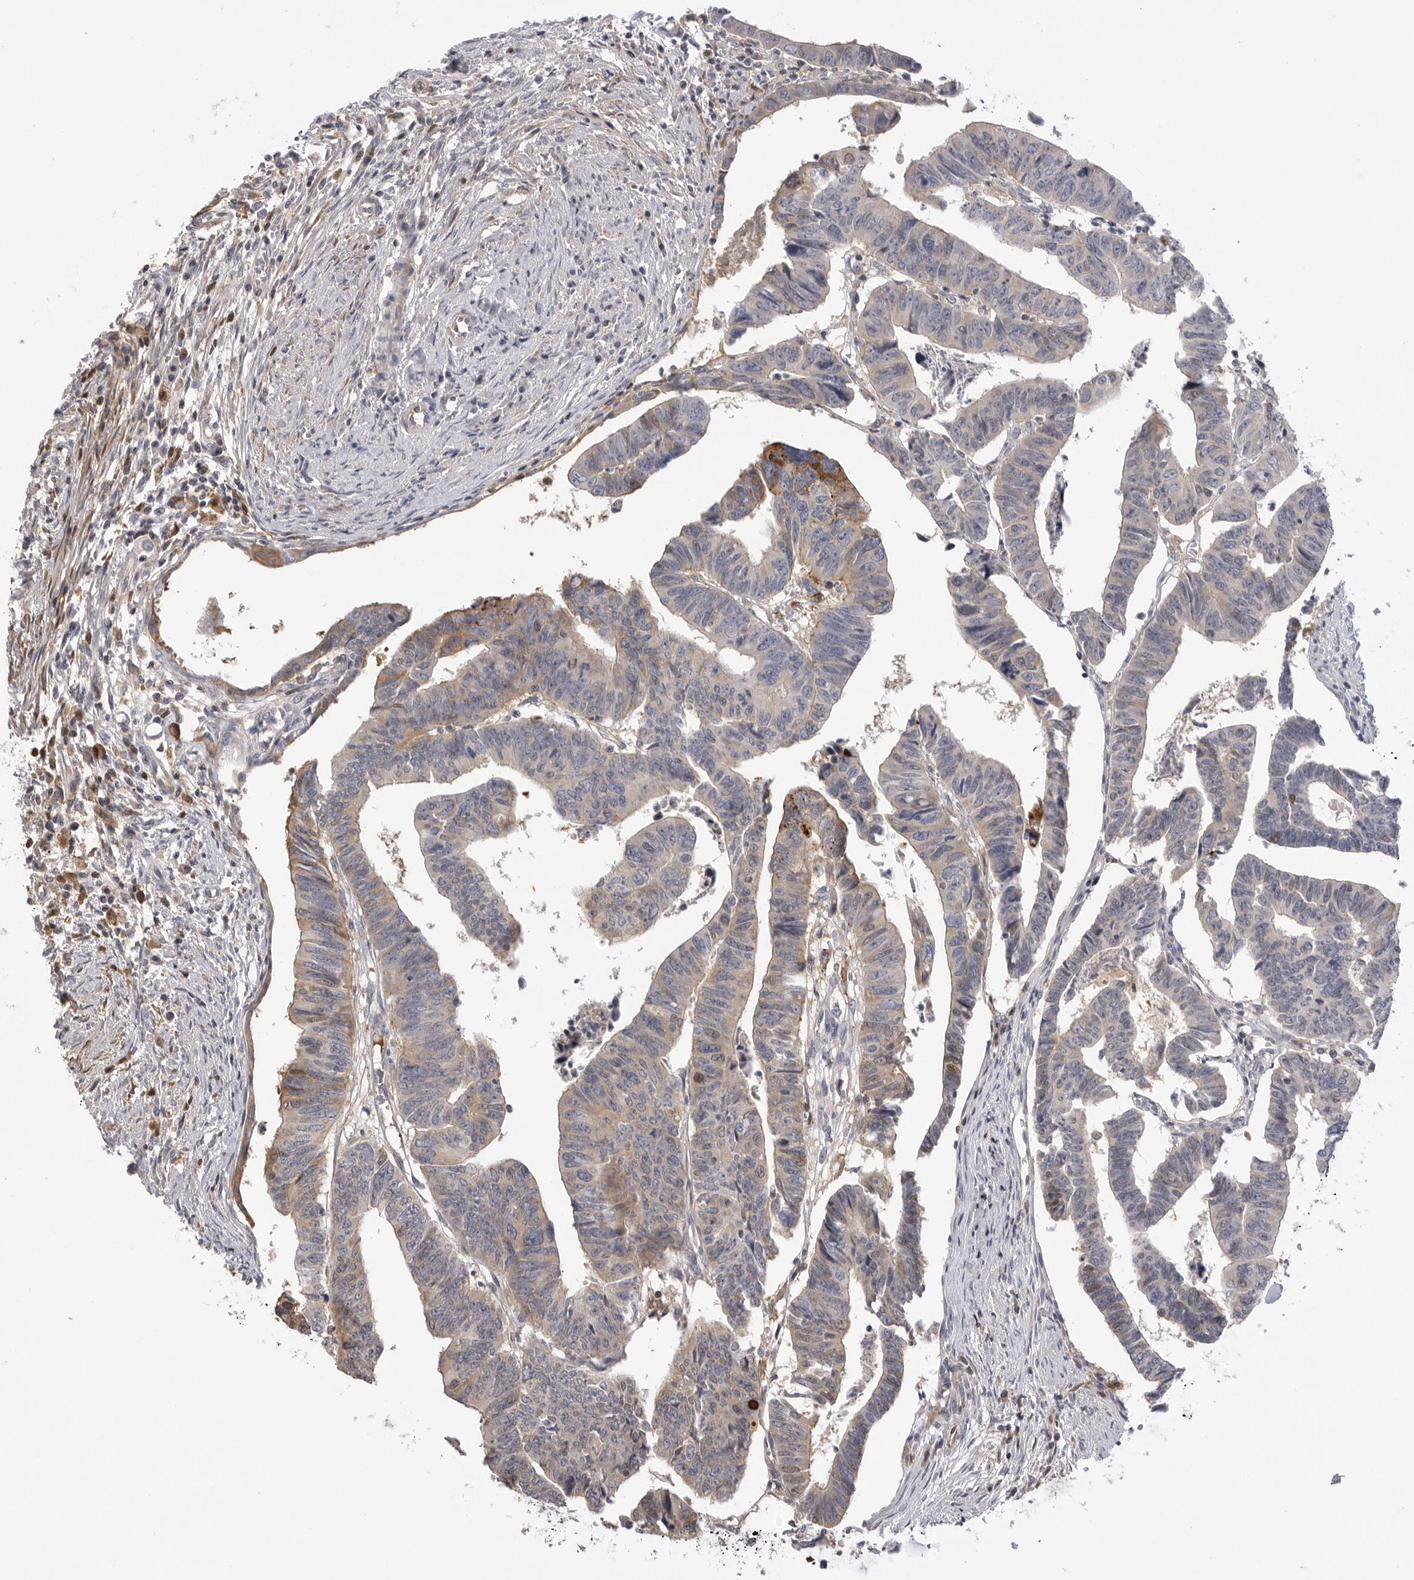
{"staining": {"intensity": "negative", "quantity": "none", "location": "none"}, "tissue": "colorectal cancer", "cell_type": "Tumor cells", "image_type": "cancer", "snomed": [{"axis": "morphology", "description": "Adenocarcinoma, NOS"}, {"axis": "topography", "description": "Rectum"}], "caption": "The photomicrograph shows no significant expression in tumor cells of colorectal cancer.", "gene": "PLEKHF2", "patient": {"sex": "female", "age": 65}}